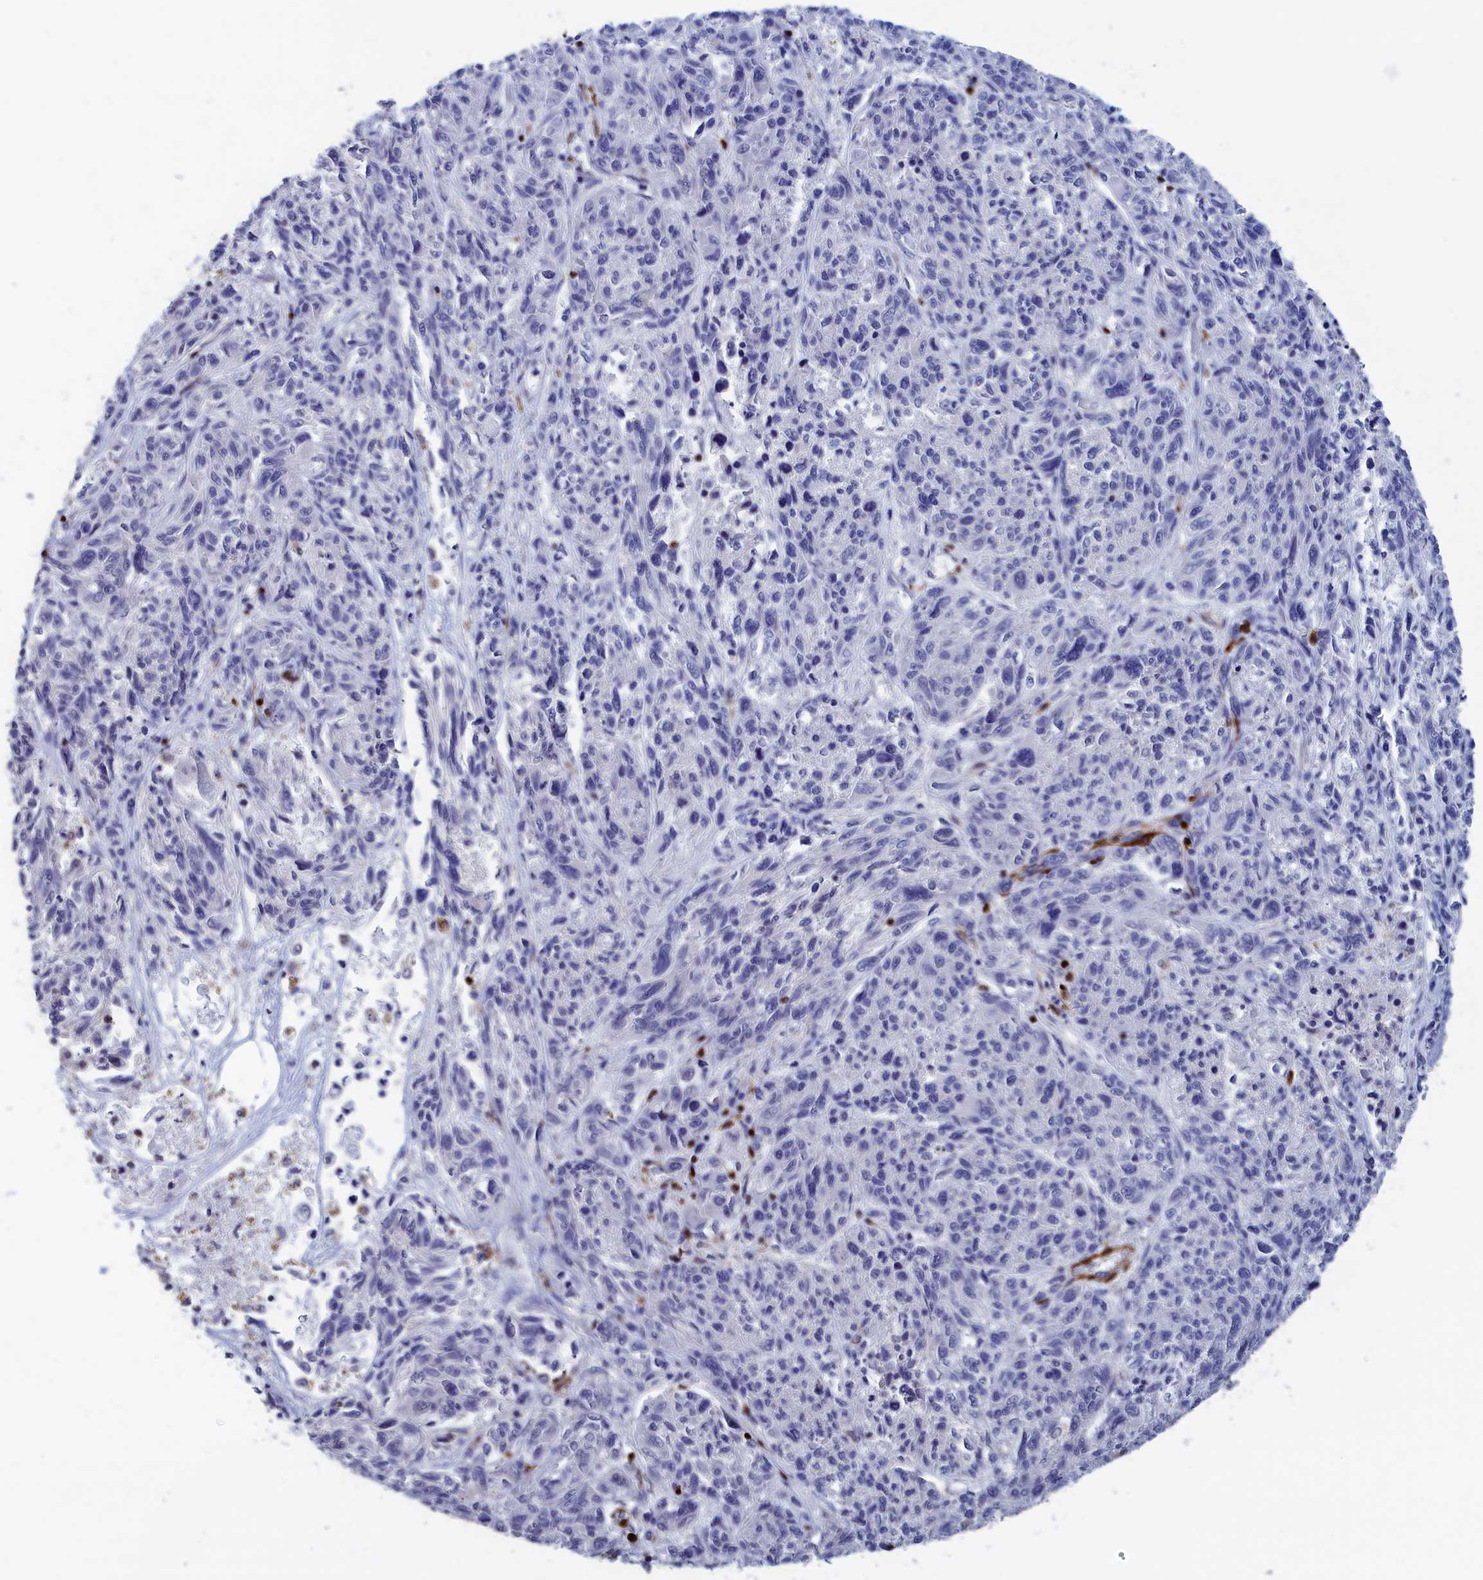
{"staining": {"intensity": "negative", "quantity": "none", "location": "none"}, "tissue": "melanoma", "cell_type": "Tumor cells", "image_type": "cancer", "snomed": [{"axis": "morphology", "description": "Malignant melanoma, NOS"}, {"axis": "topography", "description": "Skin"}], "caption": "Immunohistochemical staining of malignant melanoma shows no significant staining in tumor cells.", "gene": "CRIP1", "patient": {"sex": "male", "age": 53}}